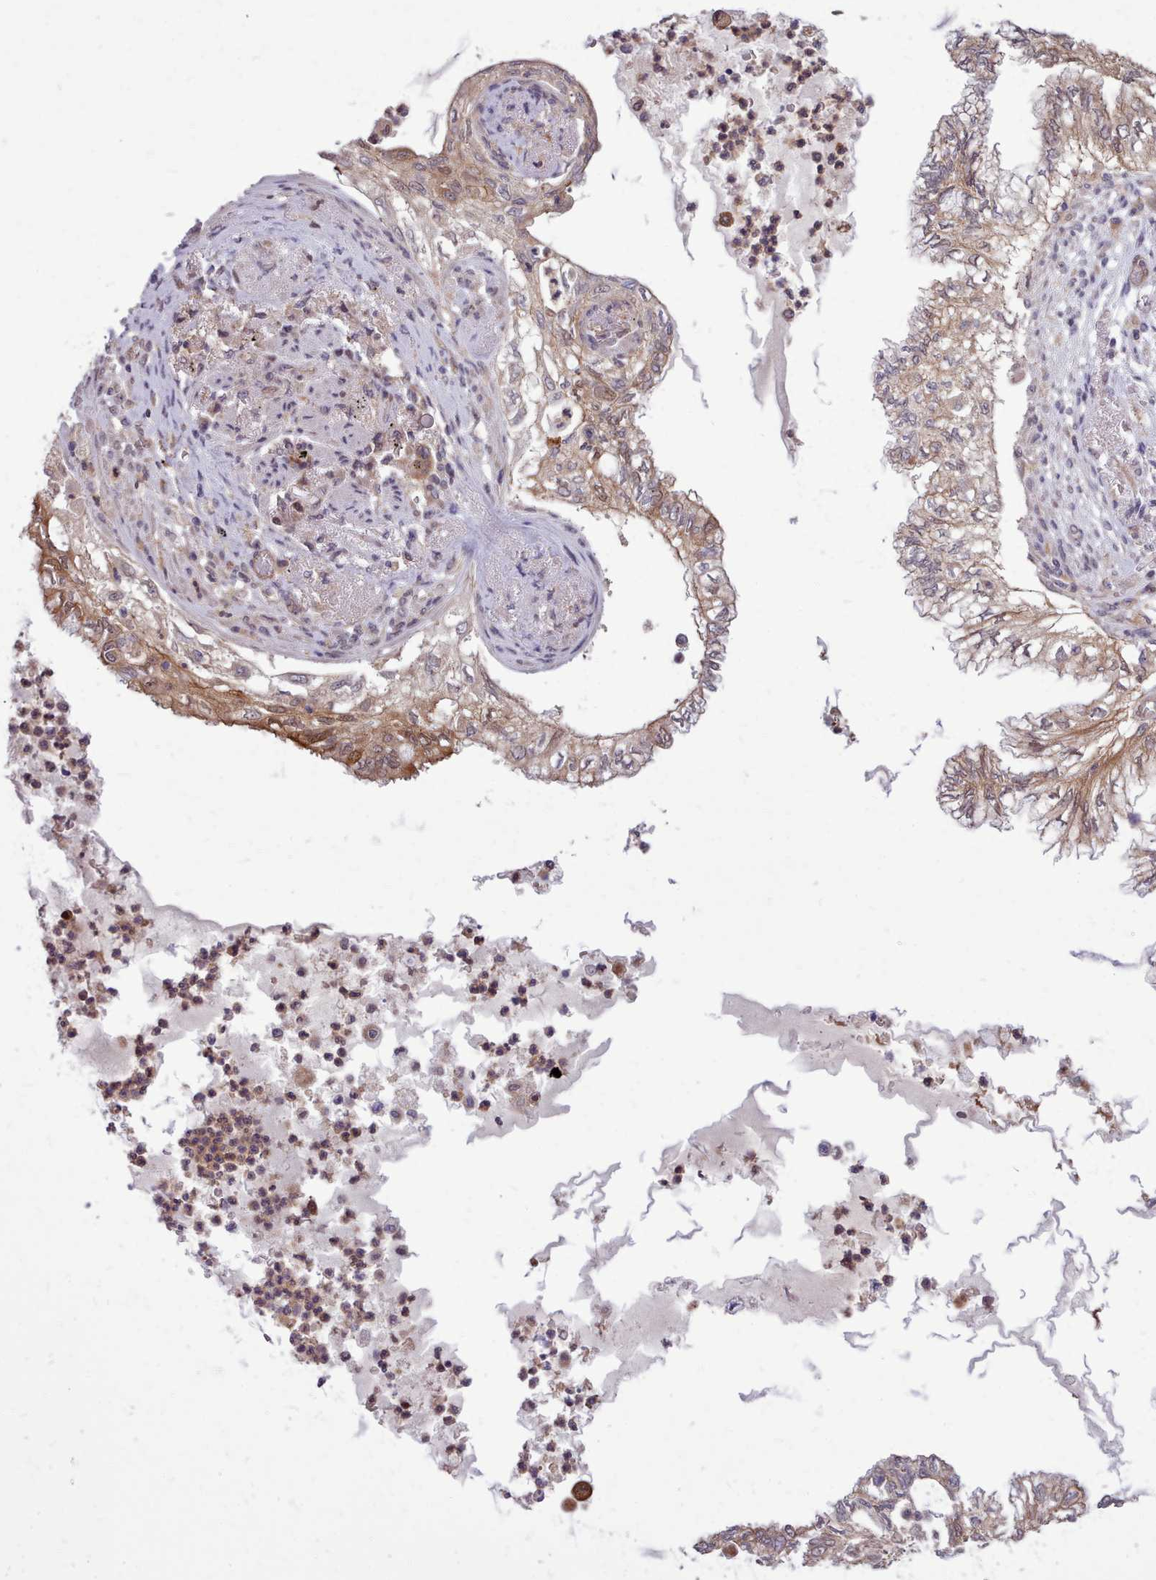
{"staining": {"intensity": "weak", "quantity": "25%-75%", "location": "cytoplasmic/membranous"}, "tissue": "lung cancer", "cell_type": "Tumor cells", "image_type": "cancer", "snomed": [{"axis": "morphology", "description": "Adenocarcinoma, NOS"}, {"axis": "topography", "description": "Lung"}], "caption": "The immunohistochemical stain labels weak cytoplasmic/membranous positivity in tumor cells of lung cancer (adenocarcinoma) tissue. (DAB (3,3'-diaminobenzidine) IHC, brown staining for protein, blue staining for nuclei).", "gene": "AHCY", "patient": {"sex": "female", "age": 70}}